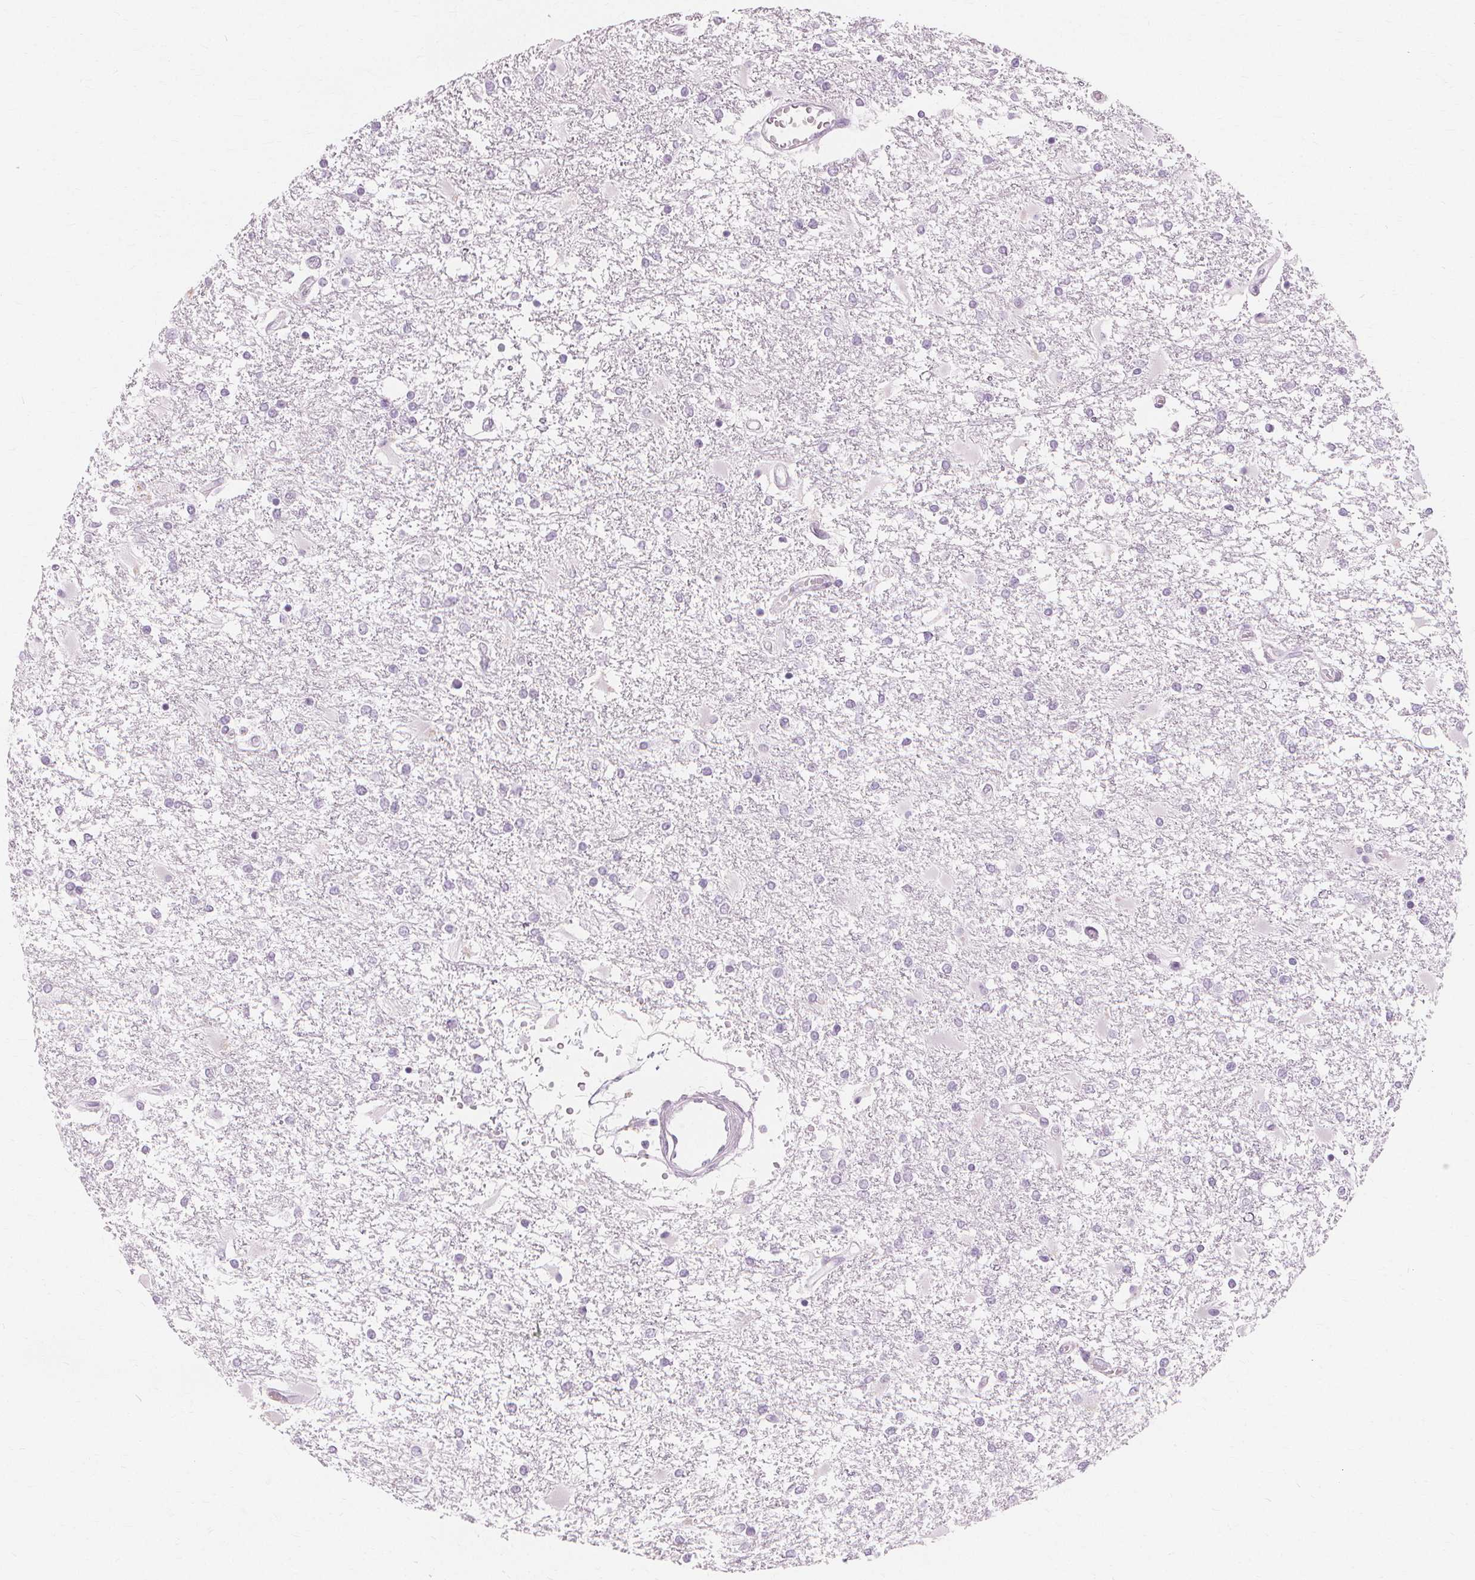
{"staining": {"intensity": "negative", "quantity": "none", "location": "none"}, "tissue": "glioma", "cell_type": "Tumor cells", "image_type": "cancer", "snomed": [{"axis": "morphology", "description": "Glioma, malignant, High grade"}, {"axis": "topography", "description": "Cerebral cortex"}], "caption": "Human malignant high-grade glioma stained for a protein using IHC displays no staining in tumor cells.", "gene": "TFF1", "patient": {"sex": "male", "age": 79}}